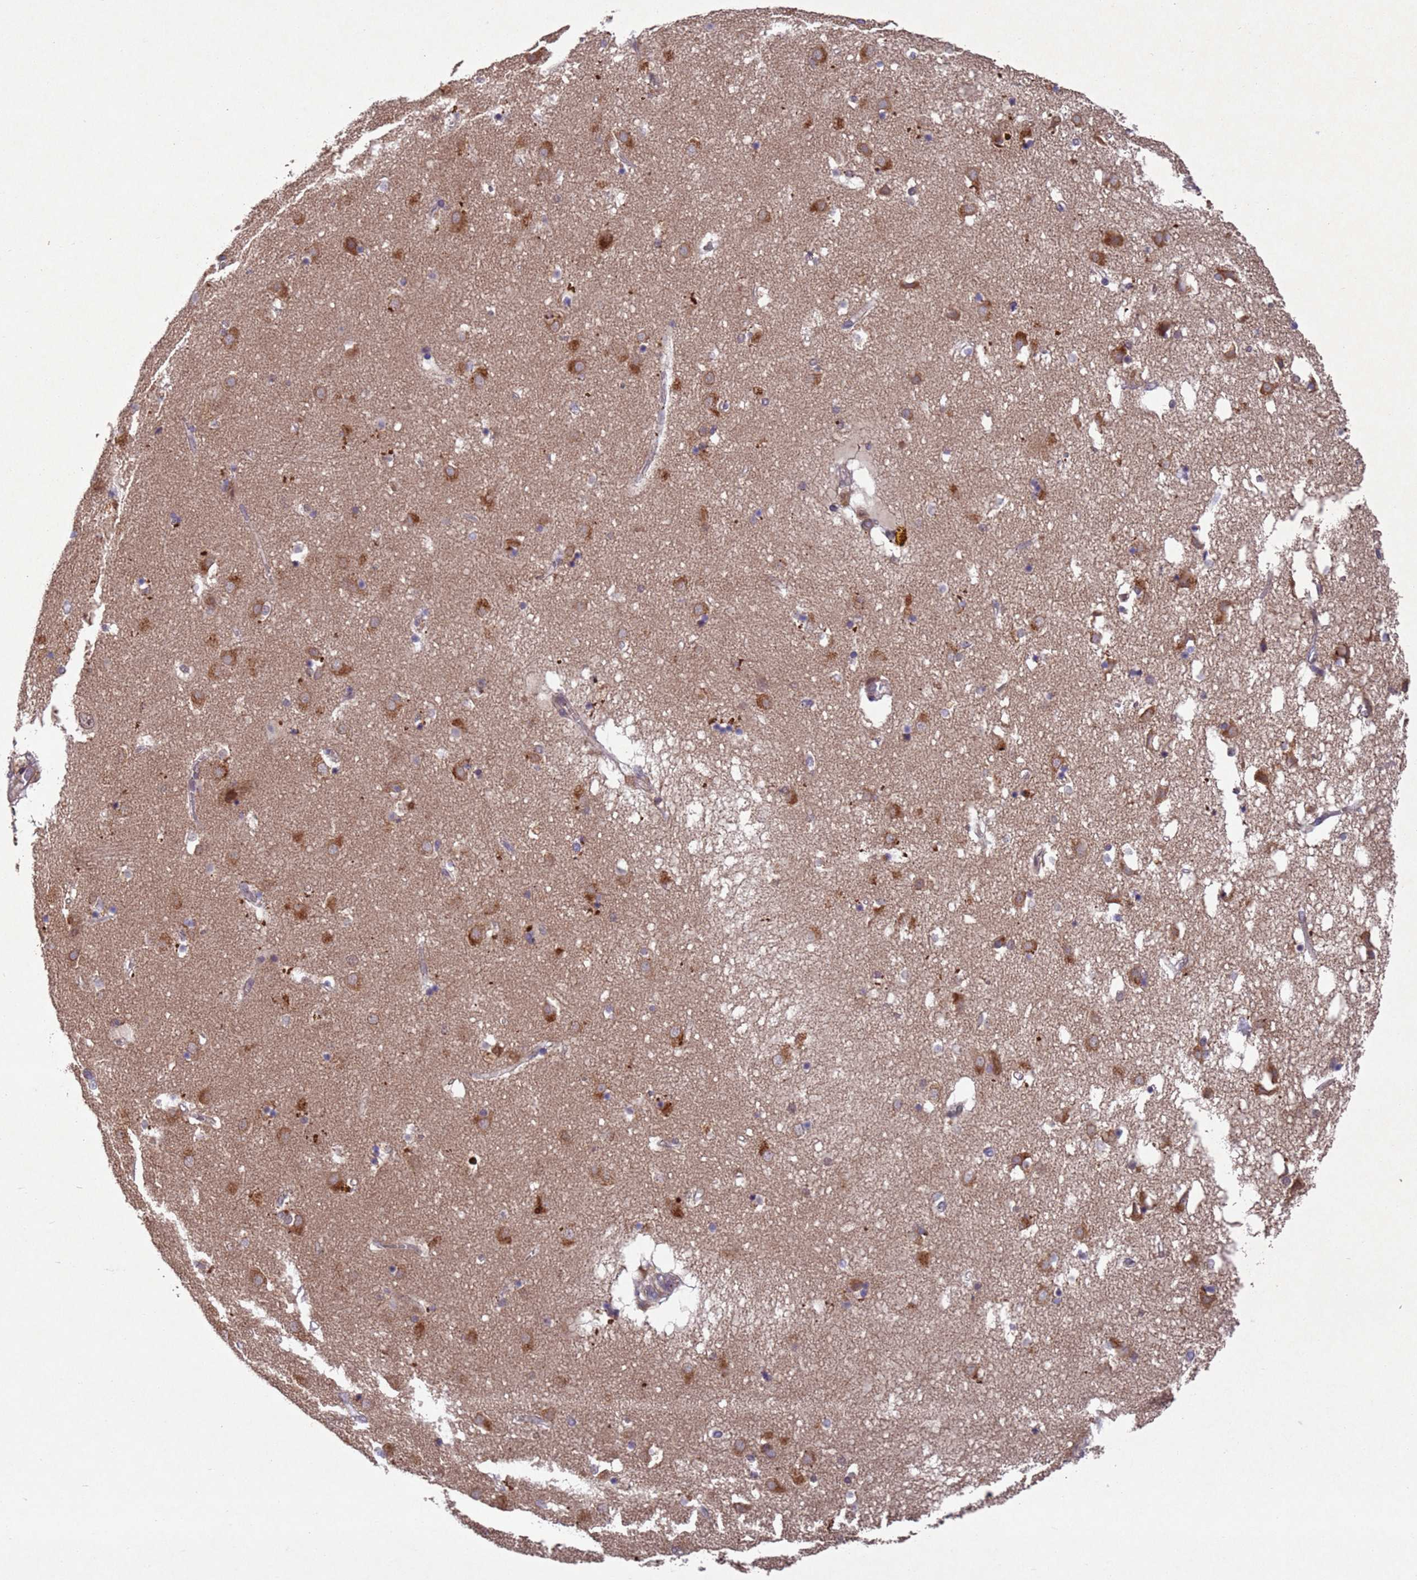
{"staining": {"intensity": "strong", "quantity": "25%-75%", "location": "cytoplasmic/membranous"}, "tissue": "caudate", "cell_type": "Glial cells", "image_type": "normal", "snomed": [{"axis": "morphology", "description": "Normal tissue, NOS"}, {"axis": "topography", "description": "Lateral ventricle wall"}], "caption": "This histopathology image shows immunohistochemistry (IHC) staining of normal caudate, with high strong cytoplasmic/membranous staining in about 25%-75% of glial cells.", "gene": "TBK1", "patient": {"sex": "male", "age": 70}}